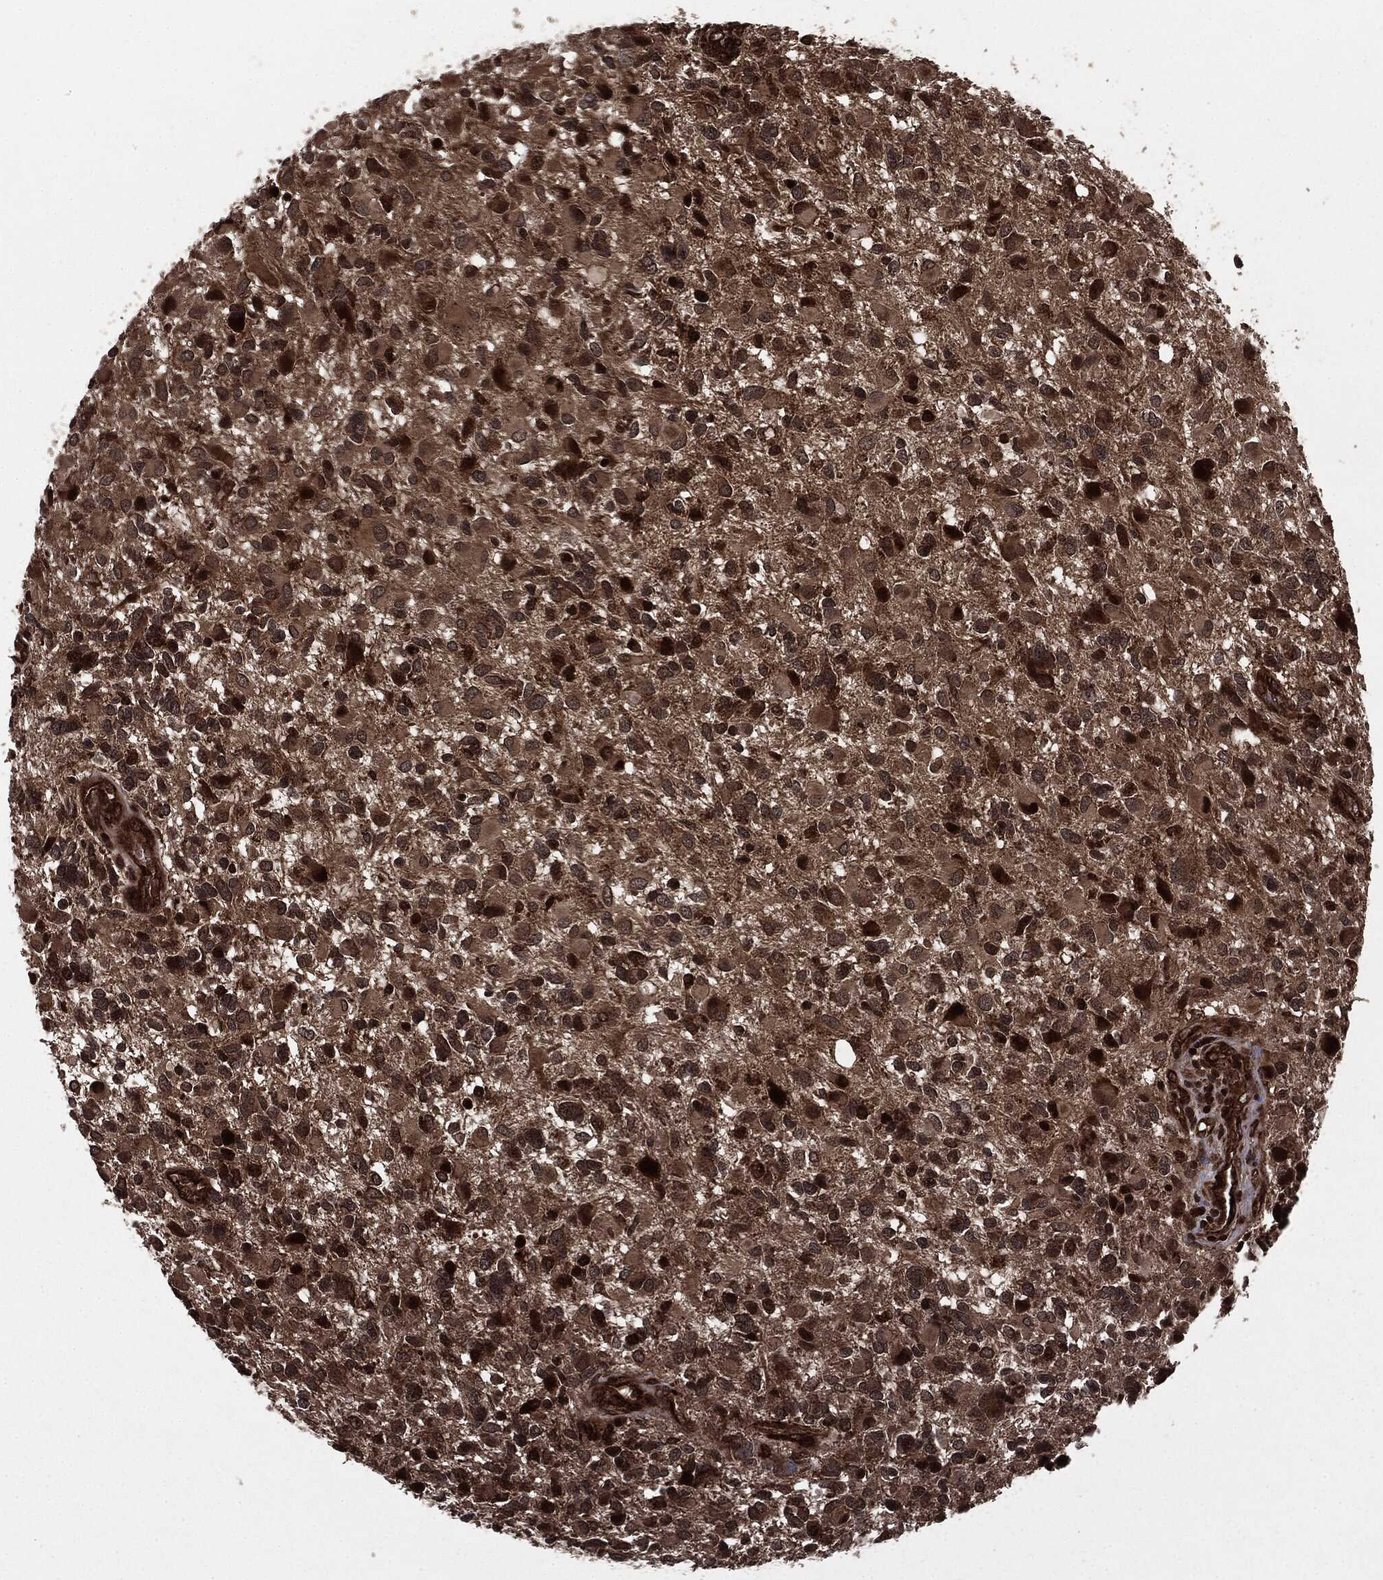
{"staining": {"intensity": "strong", "quantity": "25%-75%", "location": "cytoplasmic/membranous"}, "tissue": "glioma", "cell_type": "Tumor cells", "image_type": "cancer", "snomed": [{"axis": "morphology", "description": "Glioma, malignant, Low grade"}, {"axis": "topography", "description": "Brain"}], "caption": "A photomicrograph of human malignant glioma (low-grade) stained for a protein shows strong cytoplasmic/membranous brown staining in tumor cells.", "gene": "CARD6", "patient": {"sex": "female", "age": 32}}